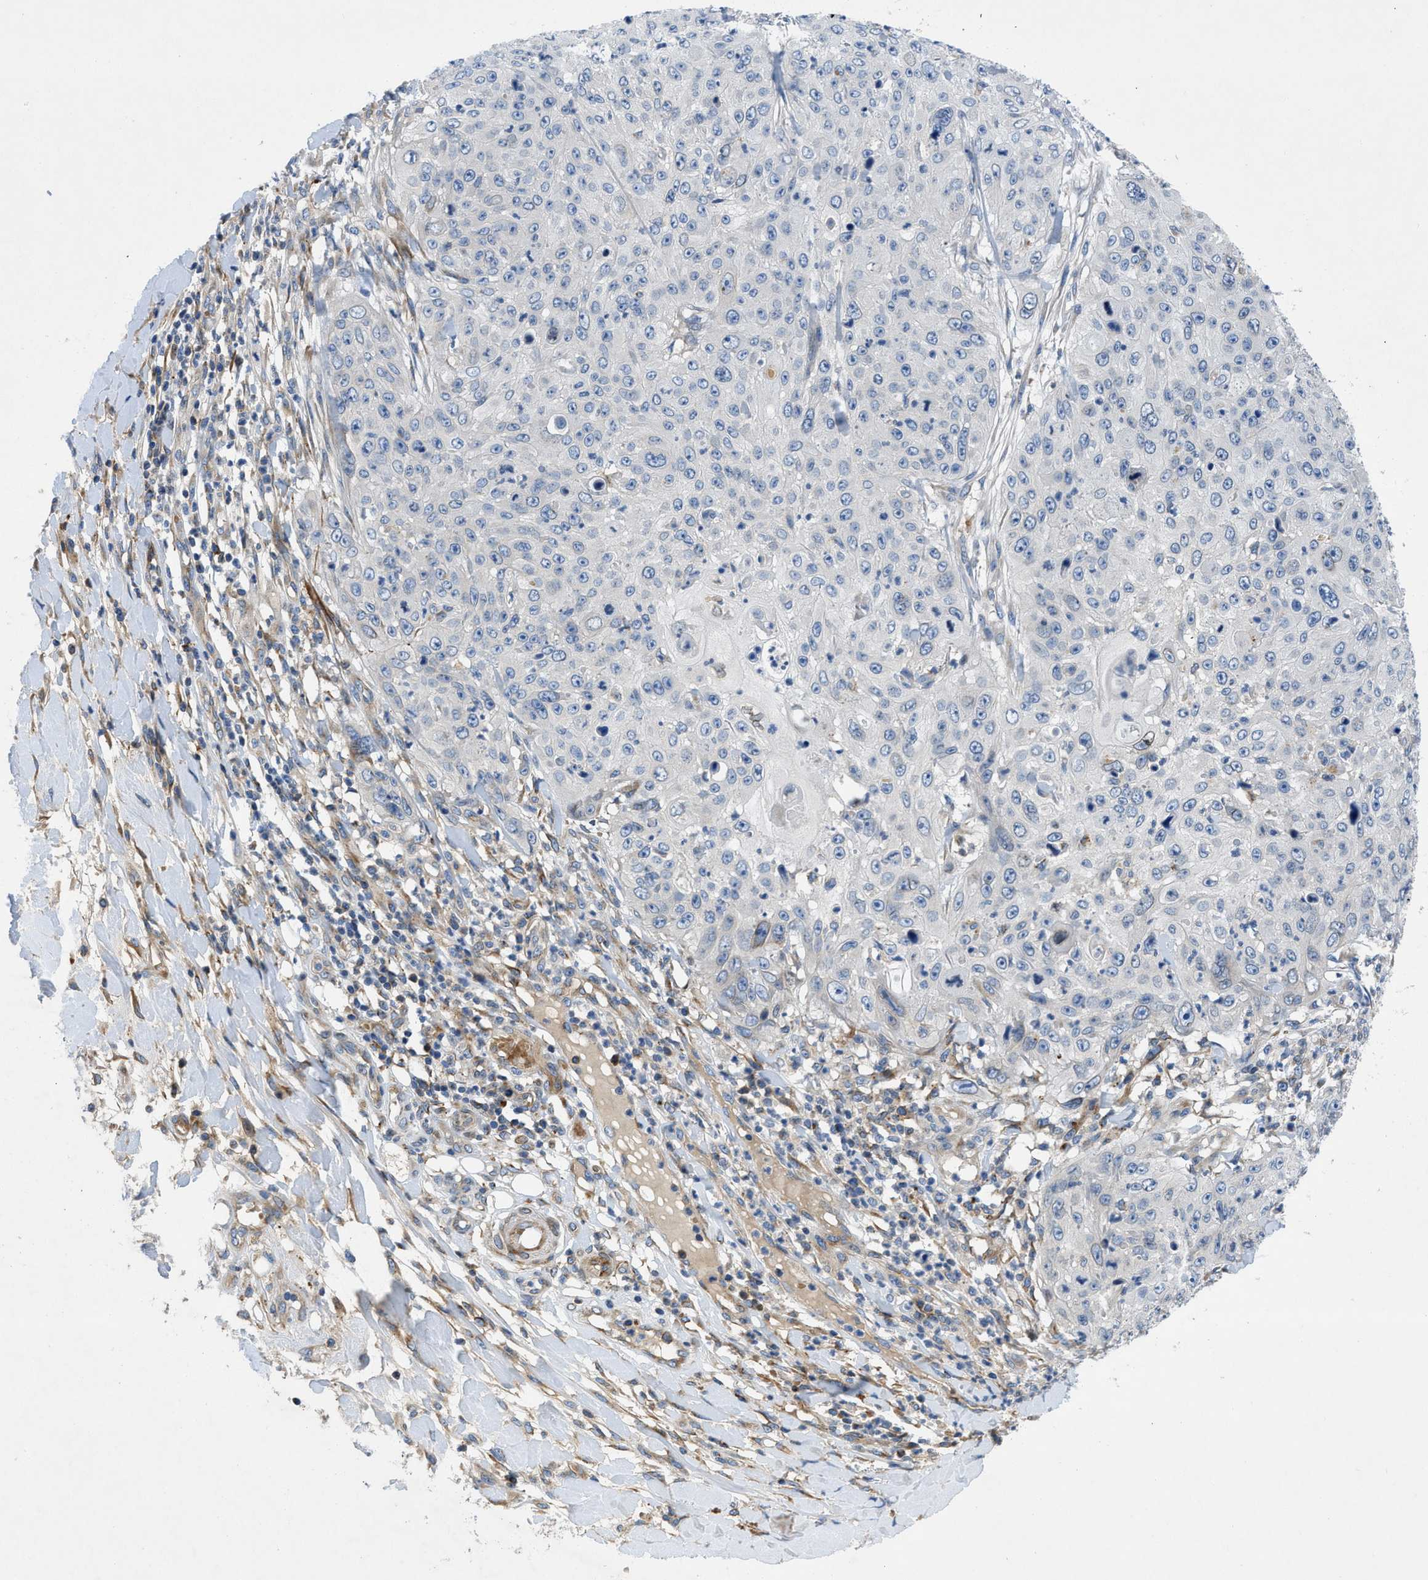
{"staining": {"intensity": "negative", "quantity": "none", "location": "none"}, "tissue": "skin cancer", "cell_type": "Tumor cells", "image_type": "cancer", "snomed": [{"axis": "morphology", "description": "Squamous cell carcinoma, NOS"}, {"axis": "topography", "description": "Skin"}], "caption": "An immunohistochemistry image of skin cancer (squamous cell carcinoma) is shown. There is no staining in tumor cells of skin cancer (squamous cell carcinoma).", "gene": "TMEM248", "patient": {"sex": "female", "age": 80}}